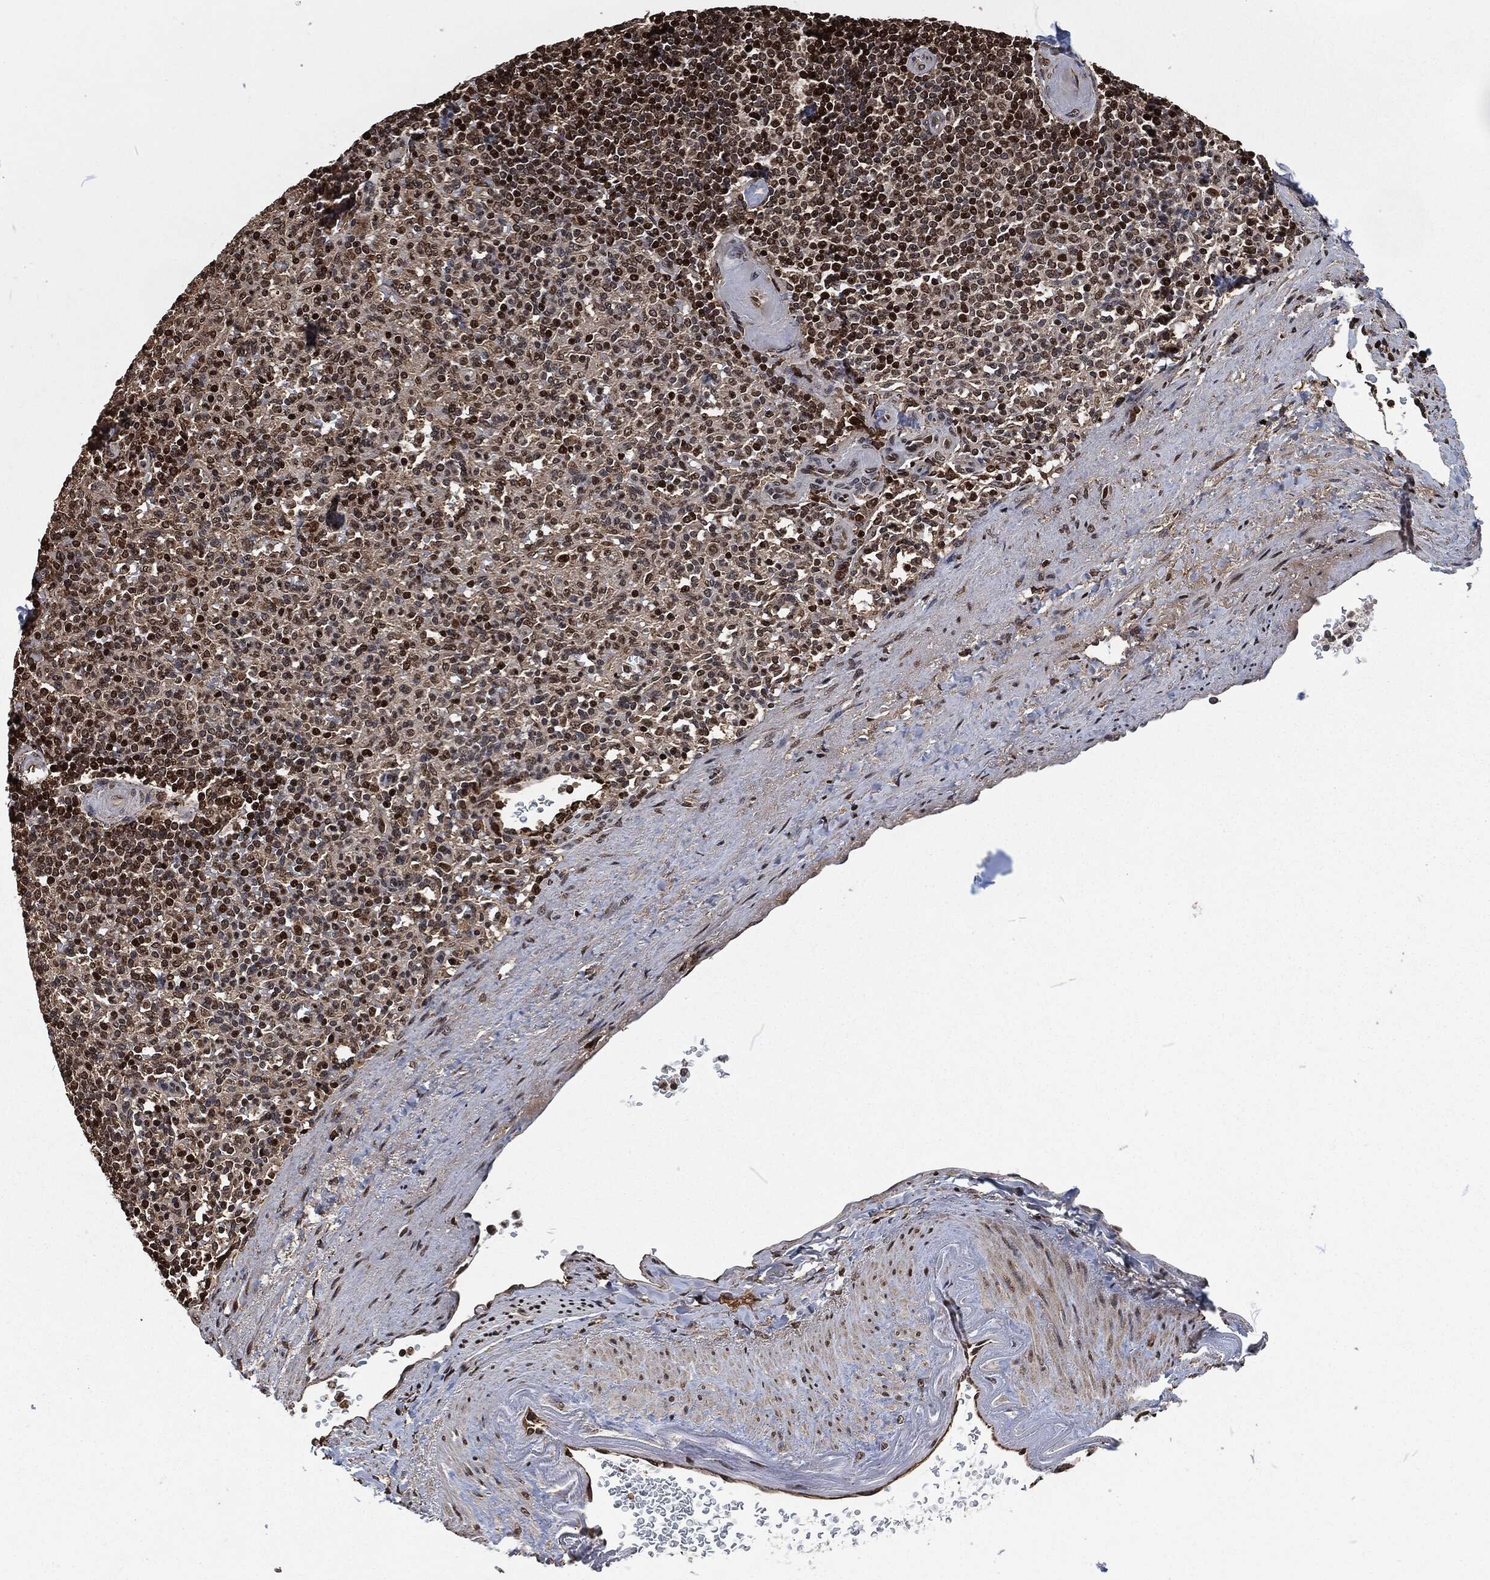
{"staining": {"intensity": "strong", "quantity": "<25%", "location": "nuclear"}, "tissue": "spleen", "cell_type": "Cells in red pulp", "image_type": "normal", "snomed": [{"axis": "morphology", "description": "Normal tissue, NOS"}, {"axis": "topography", "description": "Spleen"}], "caption": "Immunohistochemical staining of normal spleen shows medium levels of strong nuclear staining in approximately <25% of cells in red pulp.", "gene": "SNAI1", "patient": {"sex": "female", "age": 74}}